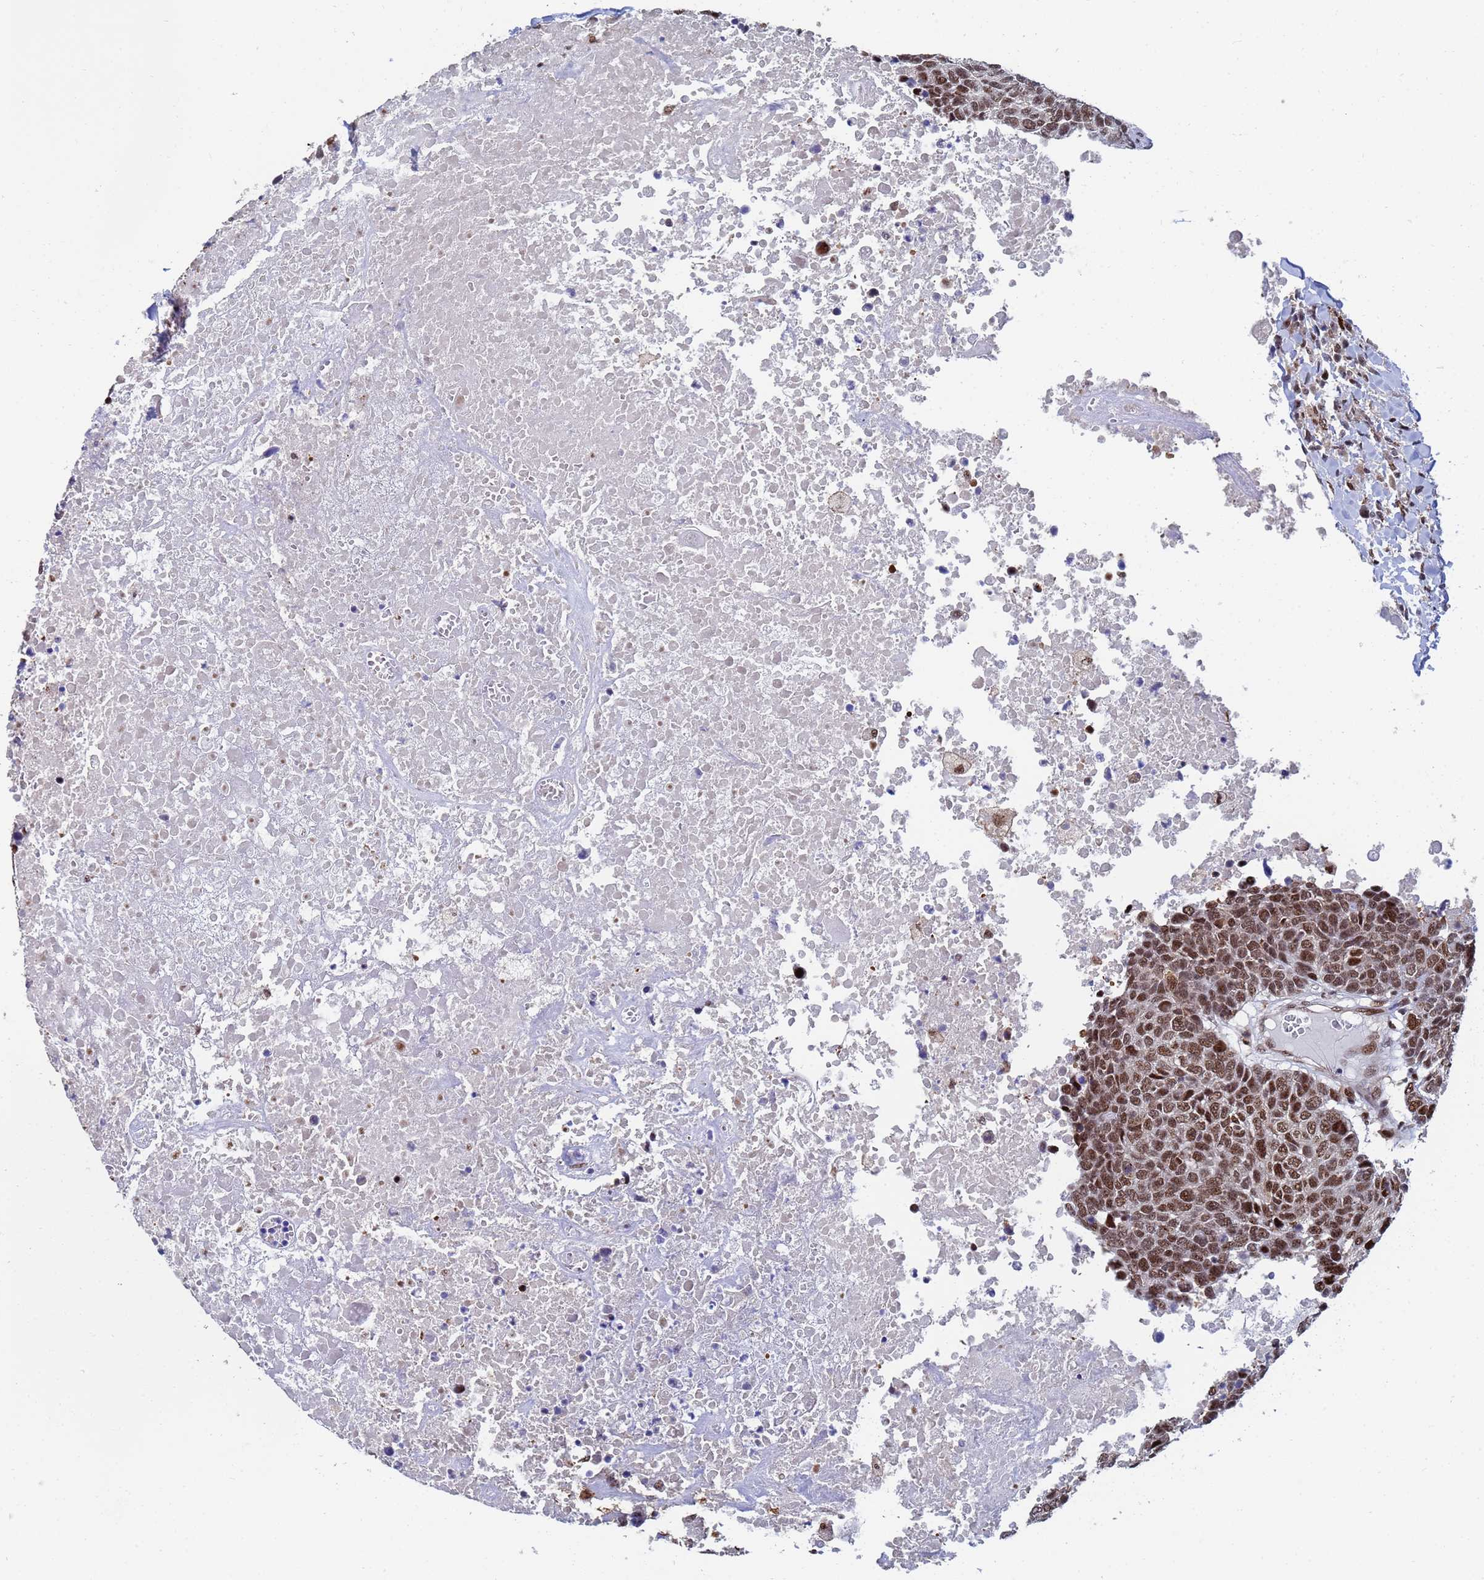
{"staining": {"intensity": "moderate", "quantity": ">75%", "location": "nuclear"}, "tissue": "head and neck cancer", "cell_type": "Tumor cells", "image_type": "cancer", "snomed": [{"axis": "morphology", "description": "Squamous cell carcinoma, NOS"}, {"axis": "topography", "description": "Head-Neck"}], "caption": "This image demonstrates squamous cell carcinoma (head and neck) stained with immunohistochemistry to label a protein in brown. The nuclear of tumor cells show moderate positivity for the protein. Nuclei are counter-stained blue.", "gene": "AP5Z1", "patient": {"sex": "male", "age": 66}}